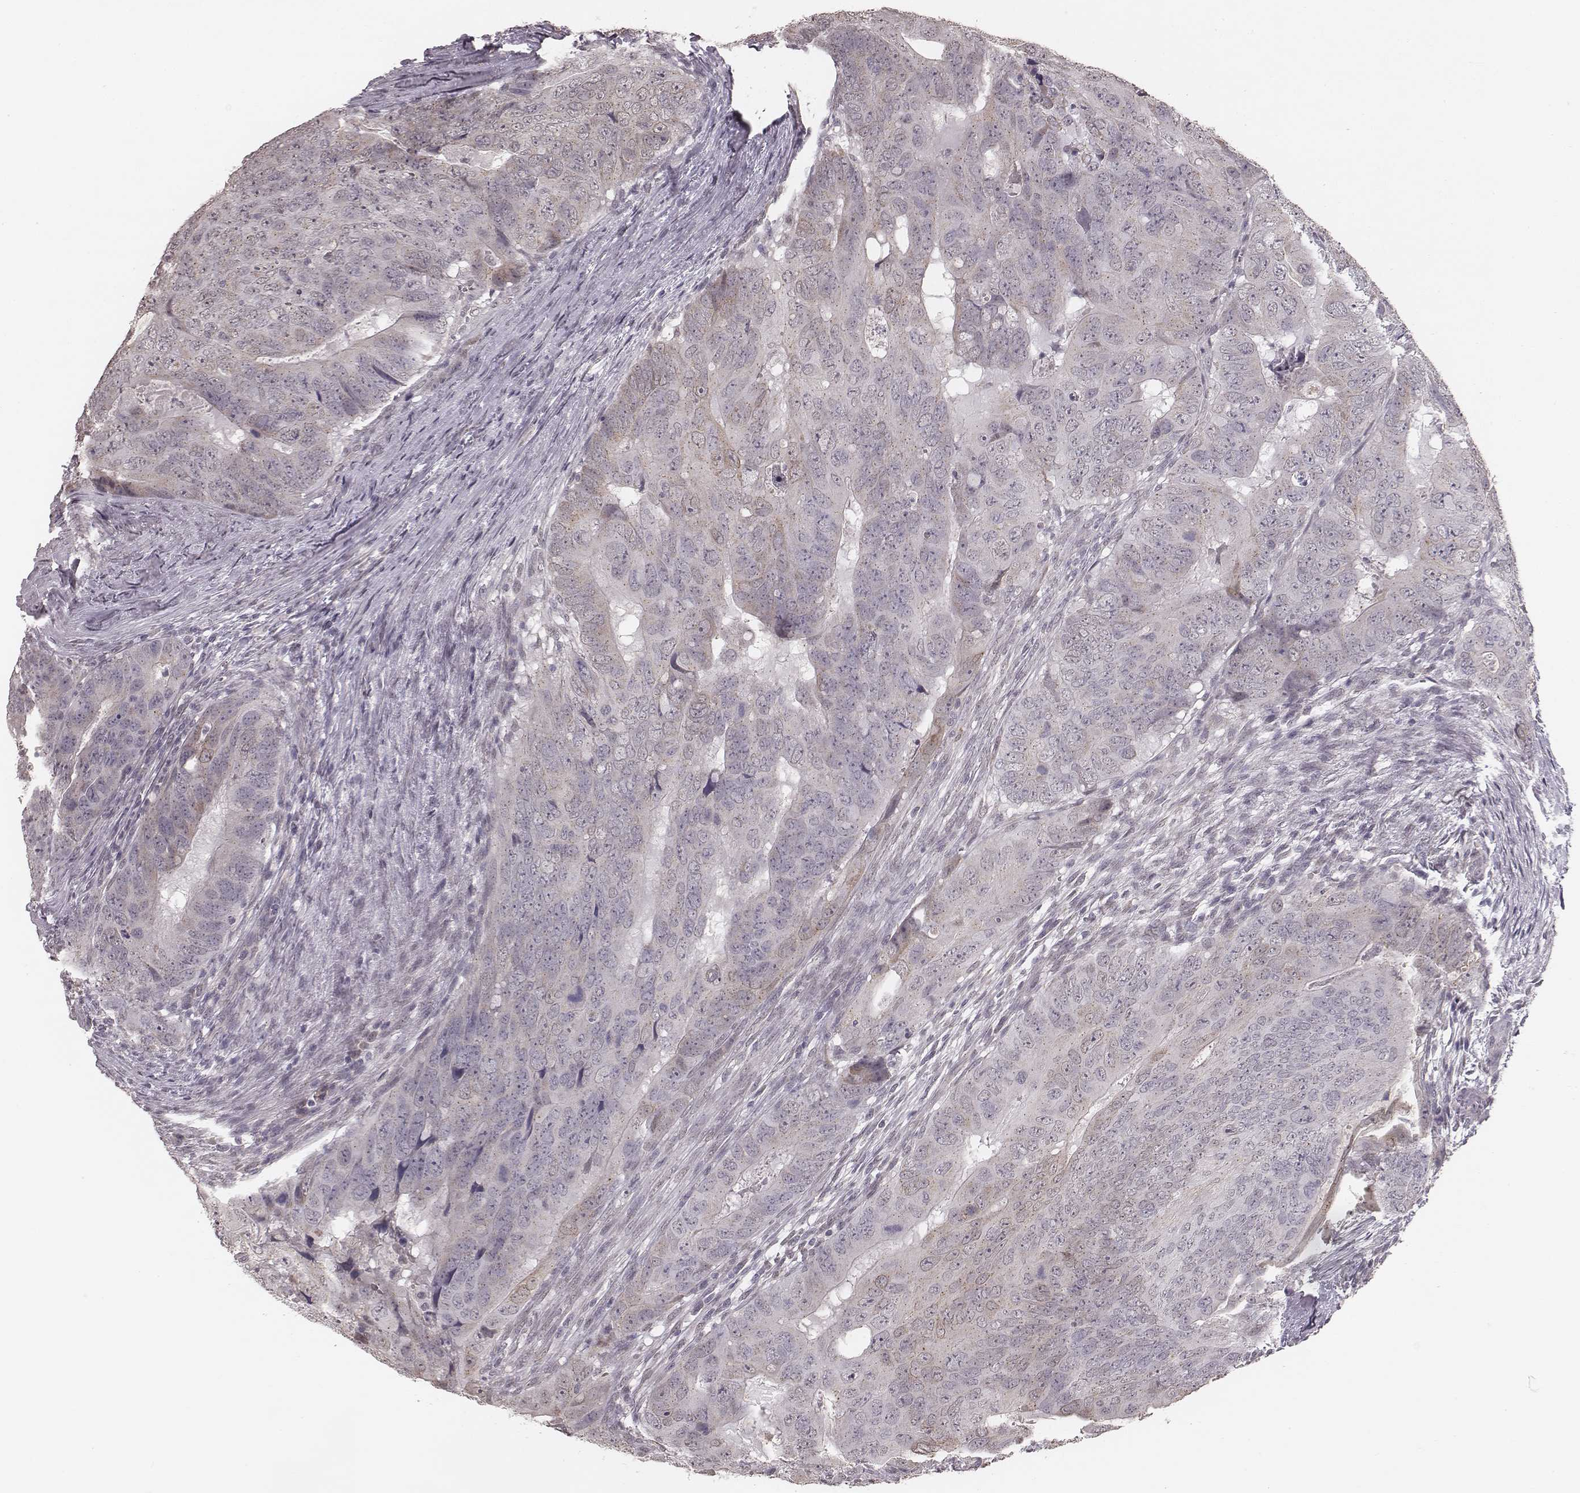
{"staining": {"intensity": "negative", "quantity": "none", "location": "none"}, "tissue": "colorectal cancer", "cell_type": "Tumor cells", "image_type": "cancer", "snomed": [{"axis": "morphology", "description": "Adenocarcinoma, NOS"}, {"axis": "topography", "description": "Colon"}], "caption": "A histopathology image of colorectal adenocarcinoma stained for a protein reveals no brown staining in tumor cells.", "gene": "SLC7A4", "patient": {"sex": "male", "age": 79}}